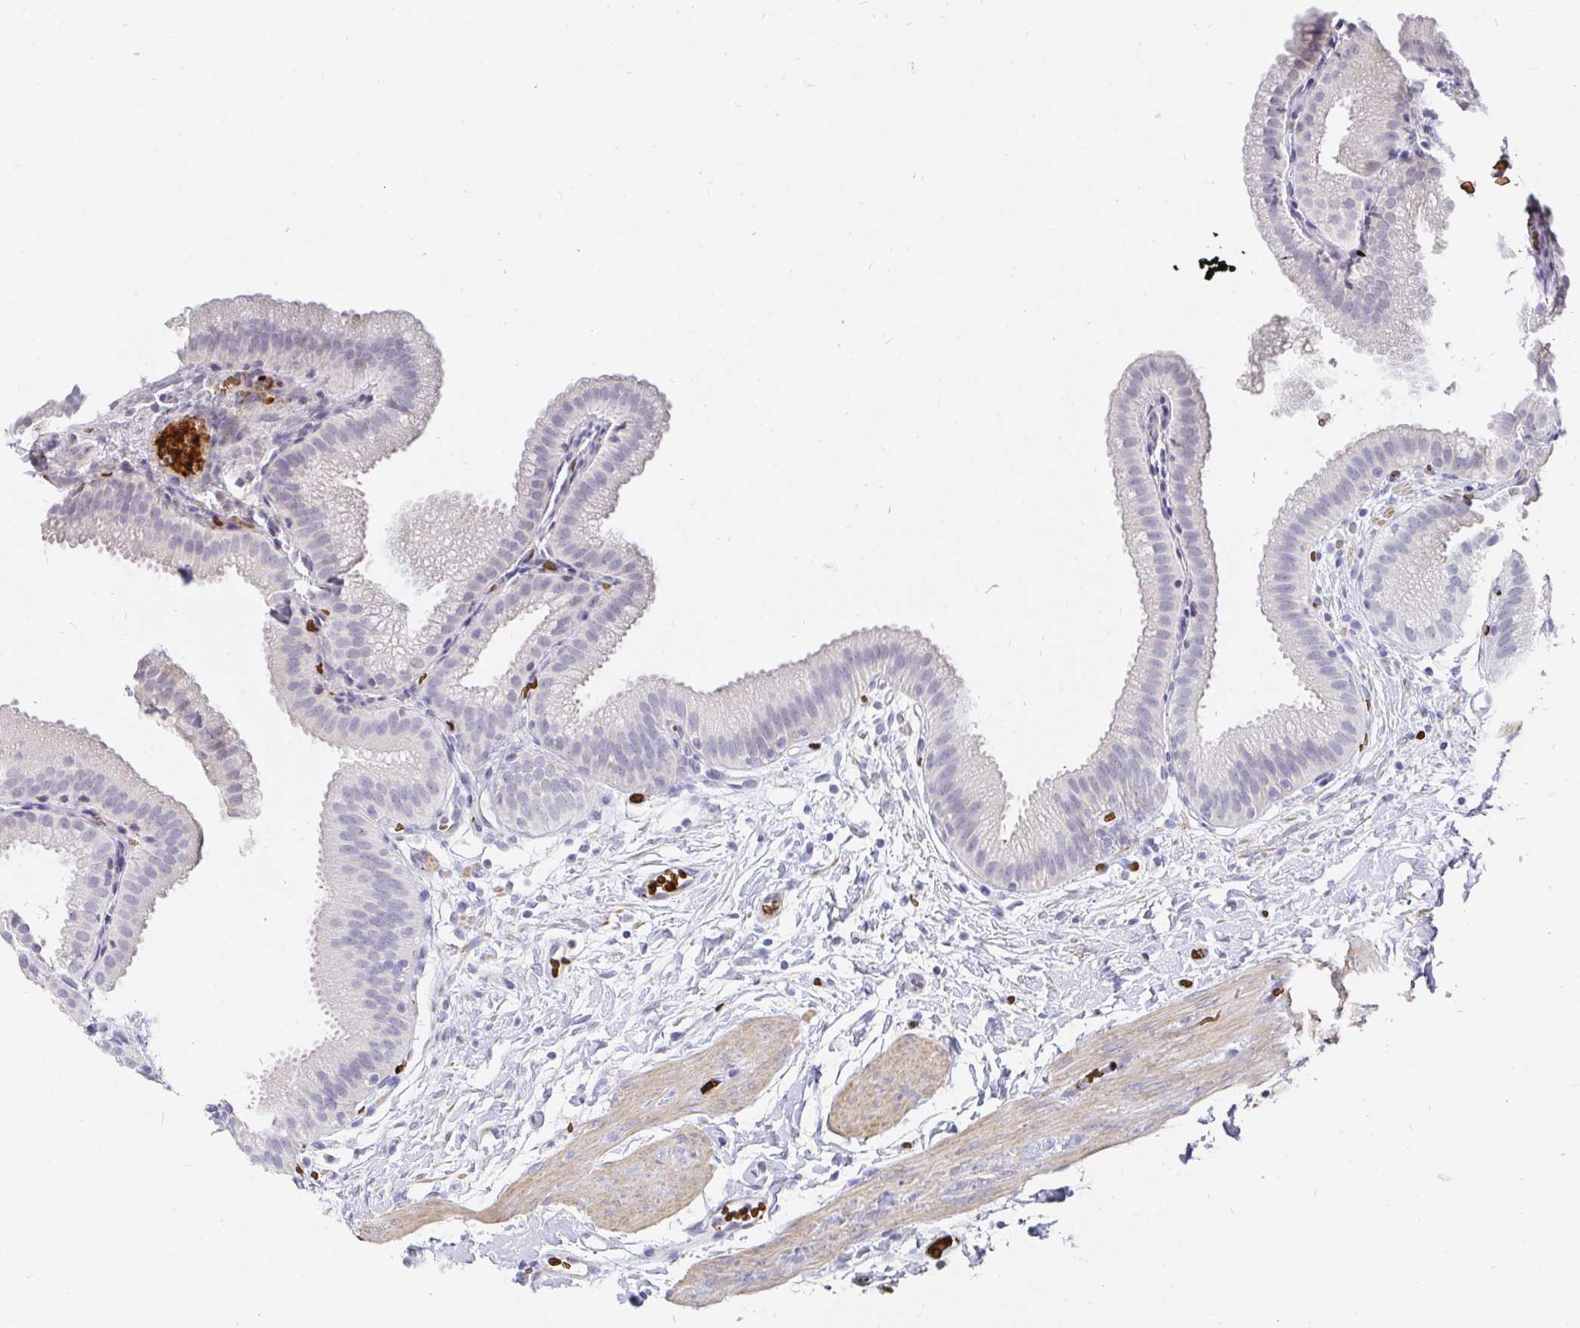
{"staining": {"intensity": "negative", "quantity": "none", "location": "none"}, "tissue": "gallbladder", "cell_type": "Glandular cells", "image_type": "normal", "snomed": [{"axis": "morphology", "description": "Normal tissue, NOS"}, {"axis": "topography", "description": "Gallbladder"}], "caption": "DAB immunohistochemical staining of benign gallbladder reveals no significant expression in glandular cells. The staining is performed using DAB (3,3'-diaminobenzidine) brown chromogen with nuclei counter-stained in using hematoxylin.", "gene": "FGF21", "patient": {"sex": "female", "age": 63}}